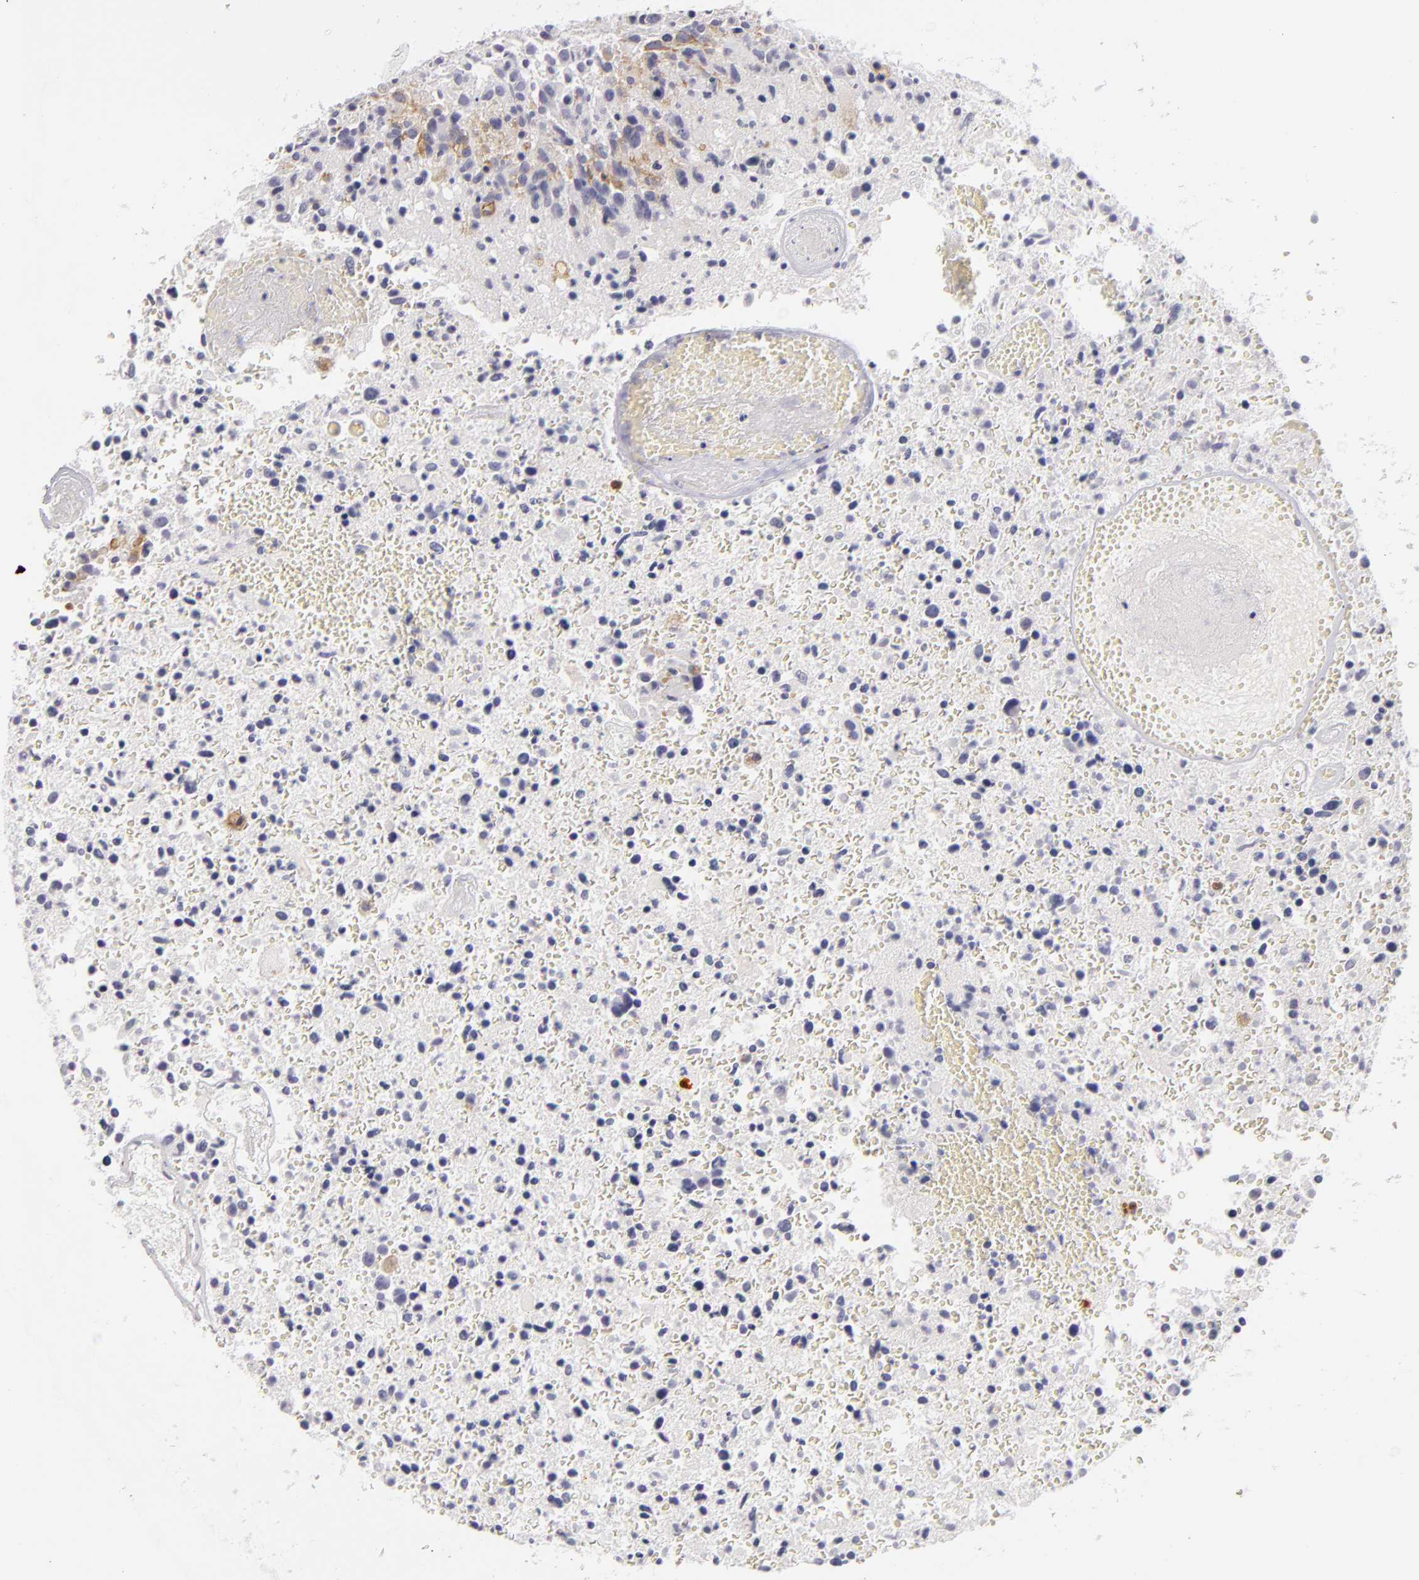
{"staining": {"intensity": "negative", "quantity": "none", "location": "none"}, "tissue": "glioma", "cell_type": "Tumor cells", "image_type": "cancer", "snomed": [{"axis": "morphology", "description": "Glioma, malignant, High grade"}, {"axis": "topography", "description": "Brain"}], "caption": "Photomicrograph shows no protein positivity in tumor cells of high-grade glioma (malignant) tissue. (Brightfield microscopy of DAB IHC at high magnification).", "gene": "TNNC1", "patient": {"sex": "male", "age": 72}}